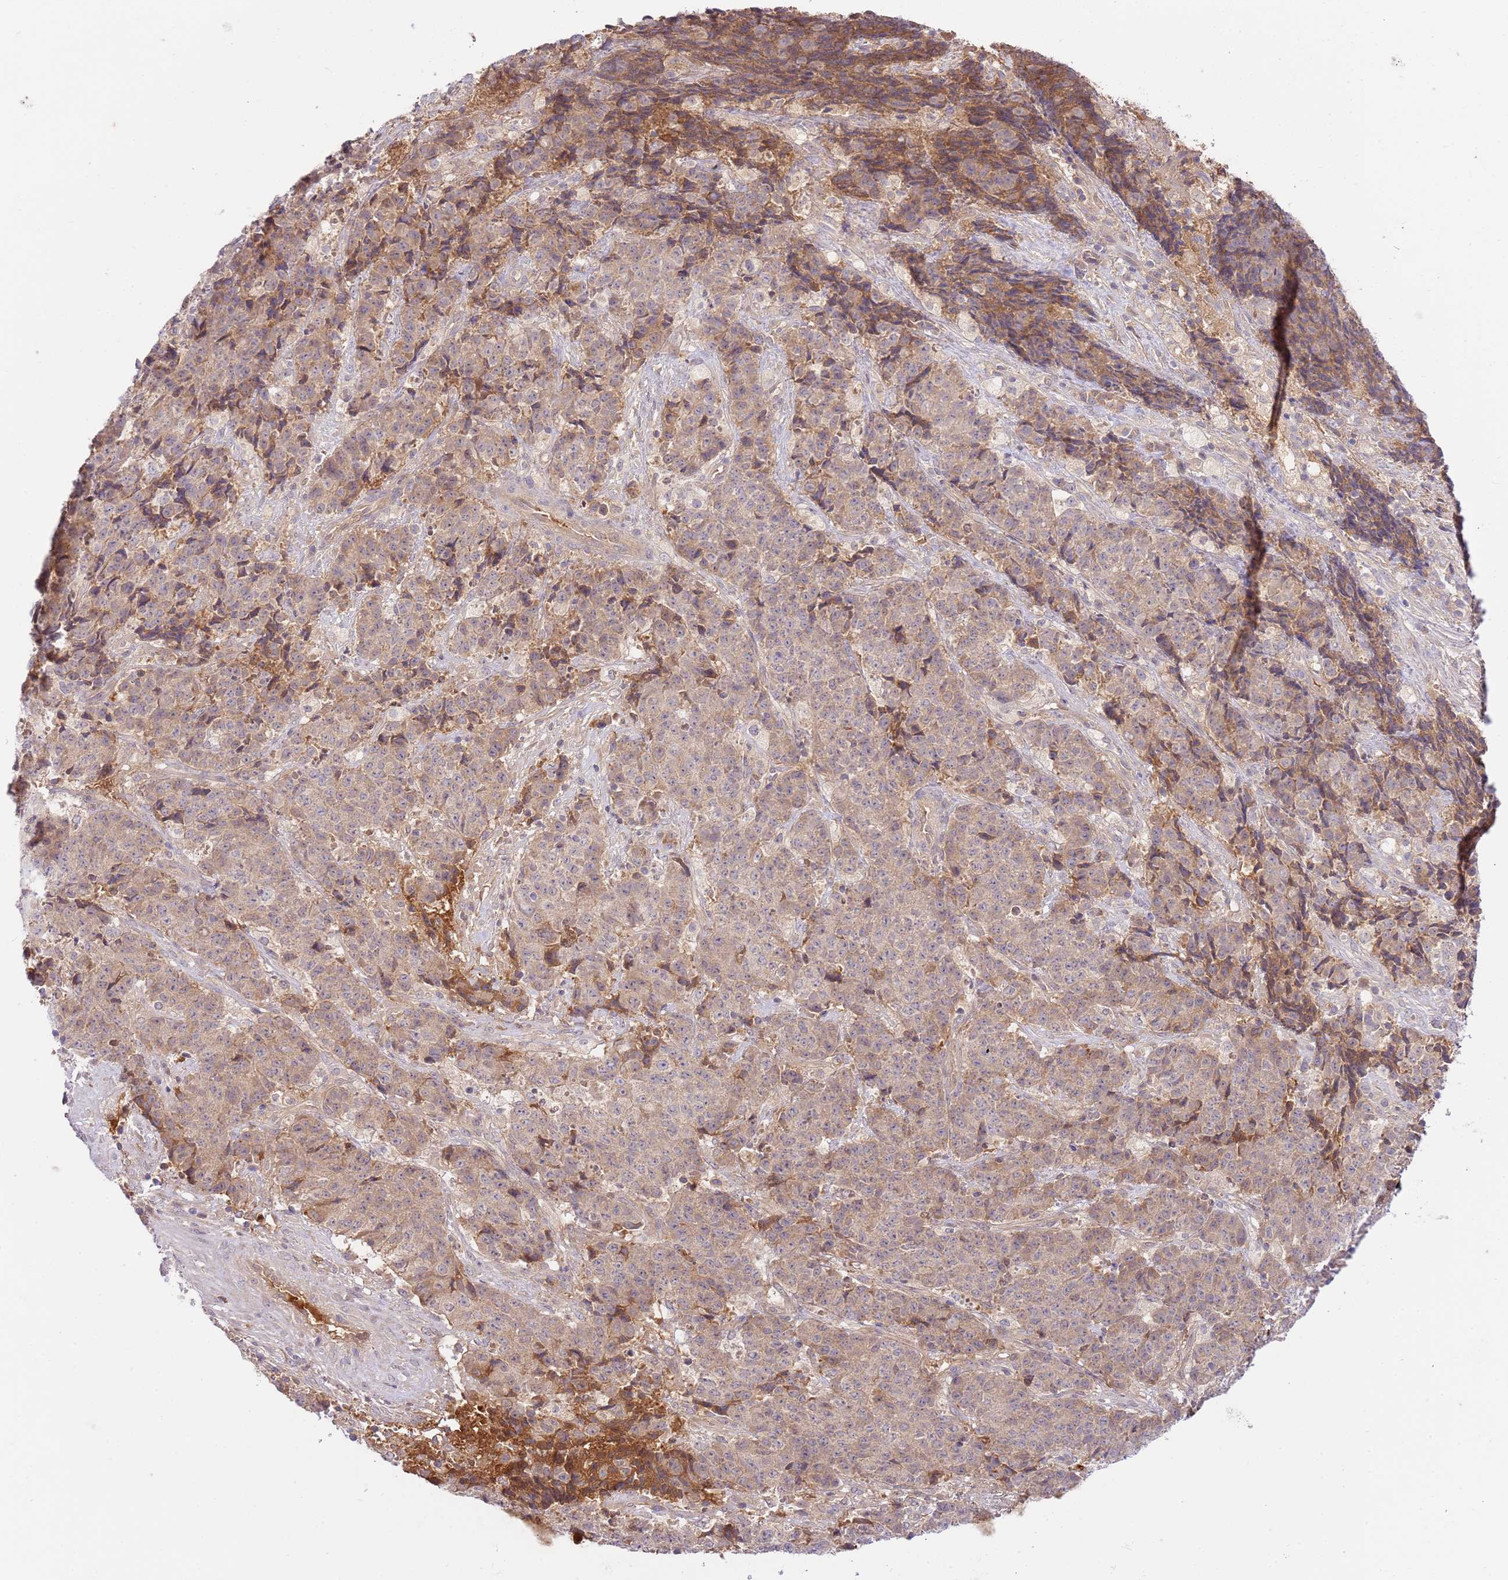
{"staining": {"intensity": "moderate", "quantity": "<25%", "location": "cytoplasmic/membranous"}, "tissue": "ovarian cancer", "cell_type": "Tumor cells", "image_type": "cancer", "snomed": [{"axis": "morphology", "description": "Carcinoma, endometroid"}, {"axis": "topography", "description": "Ovary"}], "caption": "Ovarian cancer (endometroid carcinoma) stained with a protein marker displays moderate staining in tumor cells.", "gene": "C8G", "patient": {"sex": "female", "age": 42}}